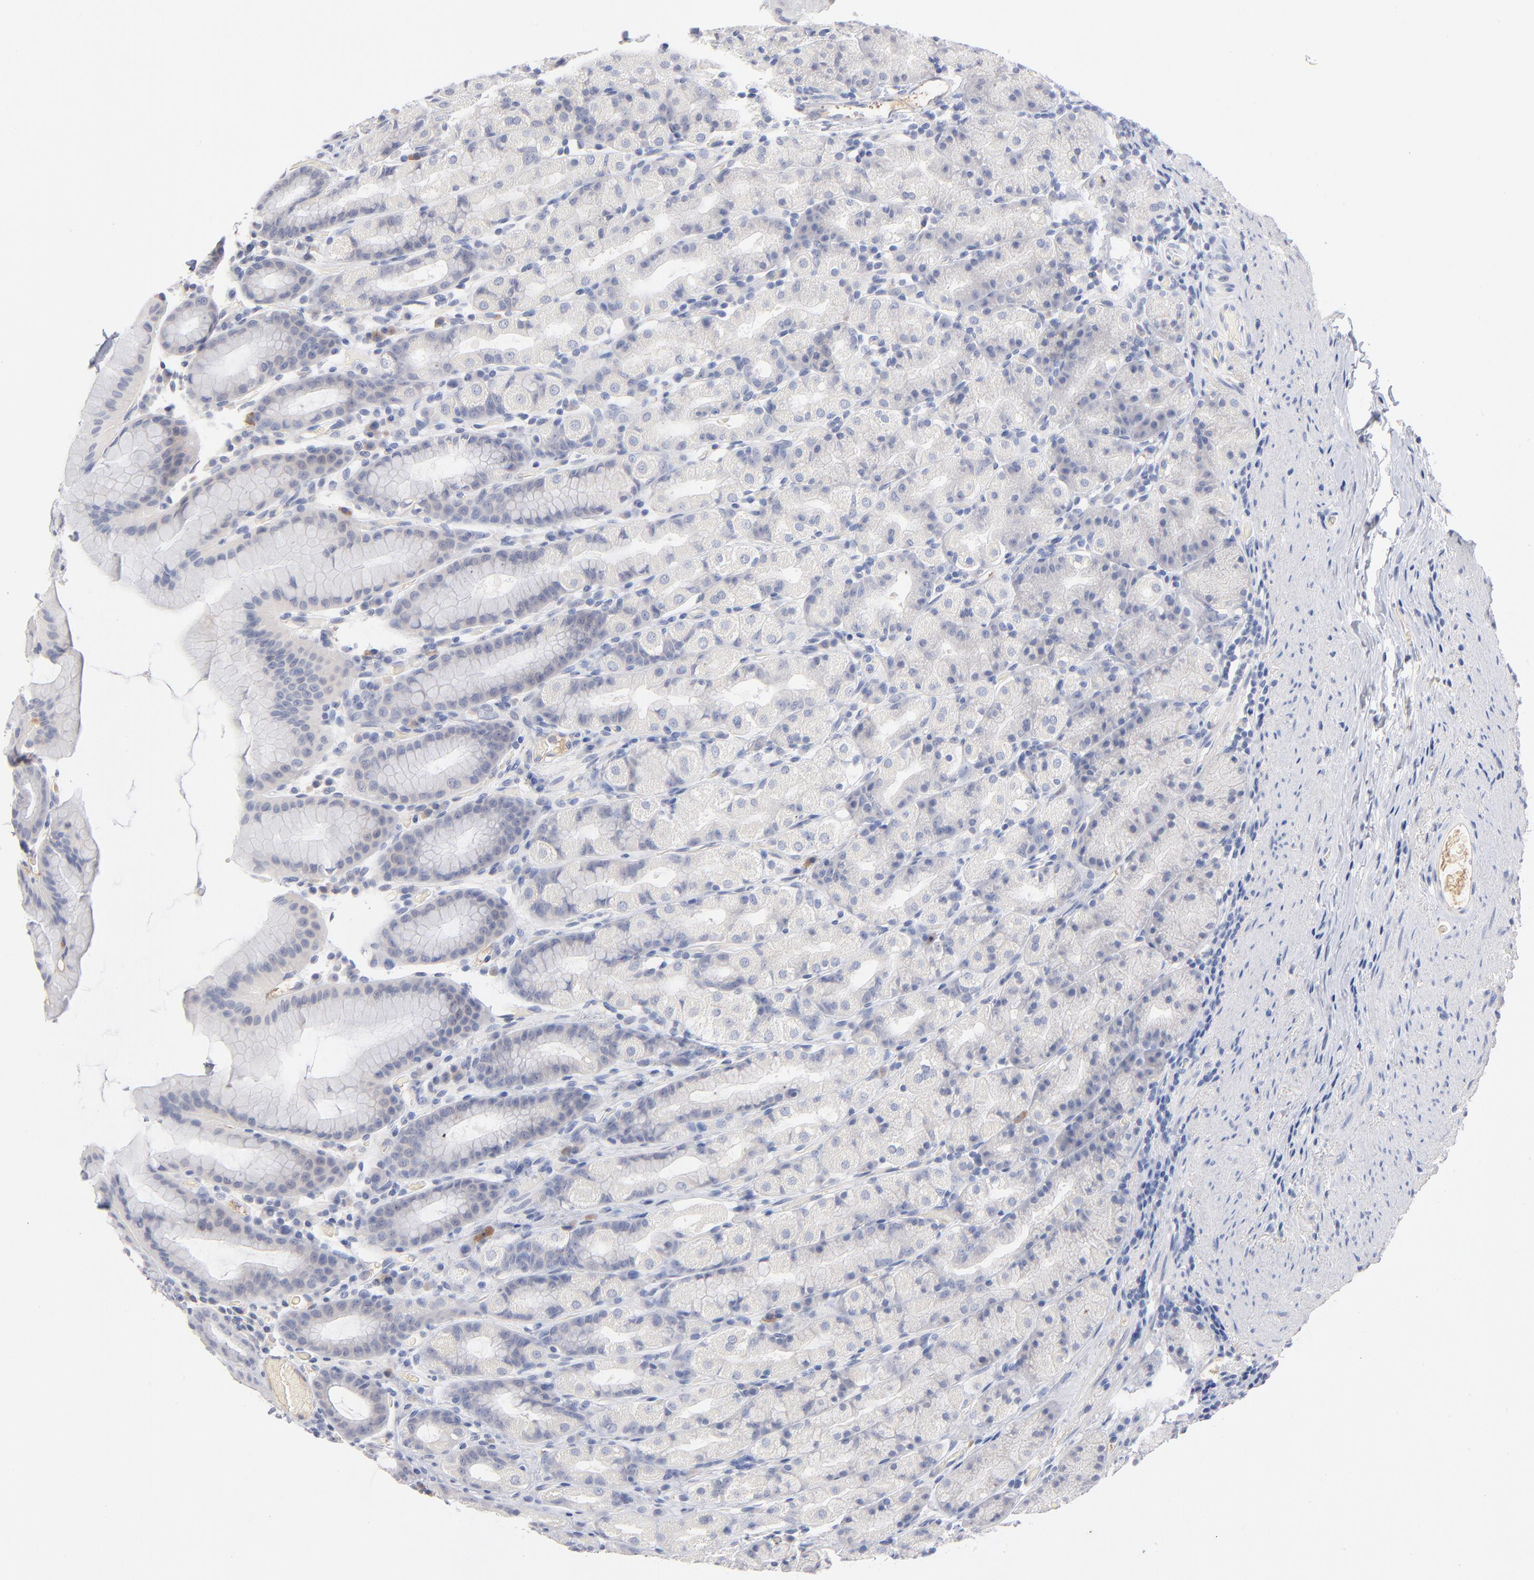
{"staining": {"intensity": "weak", "quantity": "<25%", "location": "cytoplasmic/membranous"}, "tissue": "stomach", "cell_type": "Glandular cells", "image_type": "normal", "snomed": [{"axis": "morphology", "description": "Normal tissue, NOS"}, {"axis": "topography", "description": "Stomach, upper"}], "caption": "The image reveals no staining of glandular cells in benign stomach. (DAB immunohistochemistry (IHC) with hematoxylin counter stain).", "gene": "F12", "patient": {"sex": "male", "age": 68}}